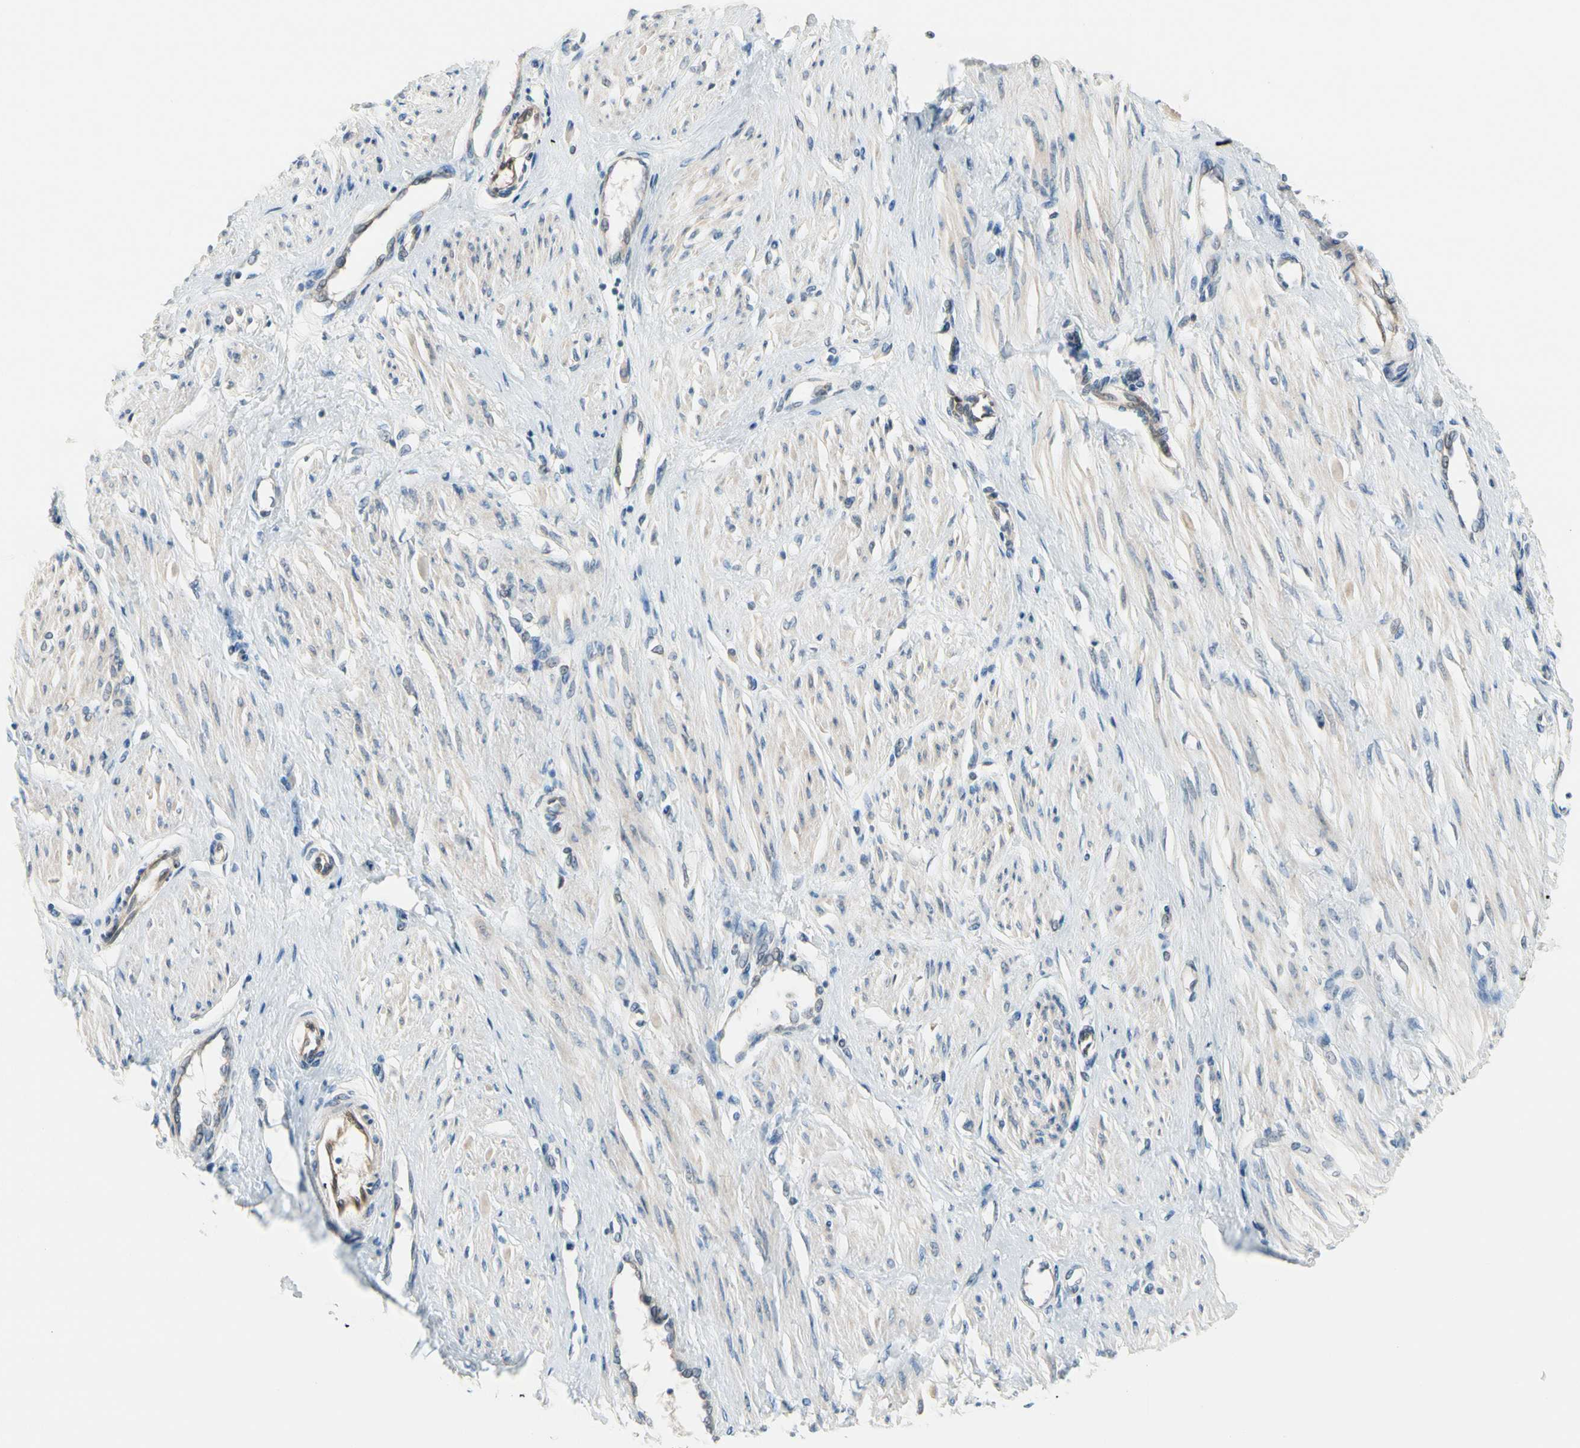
{"staining": {"intensity": "weak", "quantity": "25%-75%", "location": "cytoplasmic/membranous"}, "tissue": "smooth muscle", "cell_type": "Smooth muscle cells", "image_type": "normal", "snomed": [{"axis": "morphology", "description": "Normal tissue, NOS"}, {"axis": "topography", "description": "Smooth muscle"}, {"axis": "topography", "description": "Uterus"}], "caption": "Normal smooth muscle was stained to show a protein in brown. There is low levels of weak cytoplasmic/membranous expression in approximately 25%-75% of smooth muscle cells. (brown staining indicates protein expression, while blue staining denotes nuclei).", "gene": "CFAP36", "patient": {"sex": "female", "age": 39}}